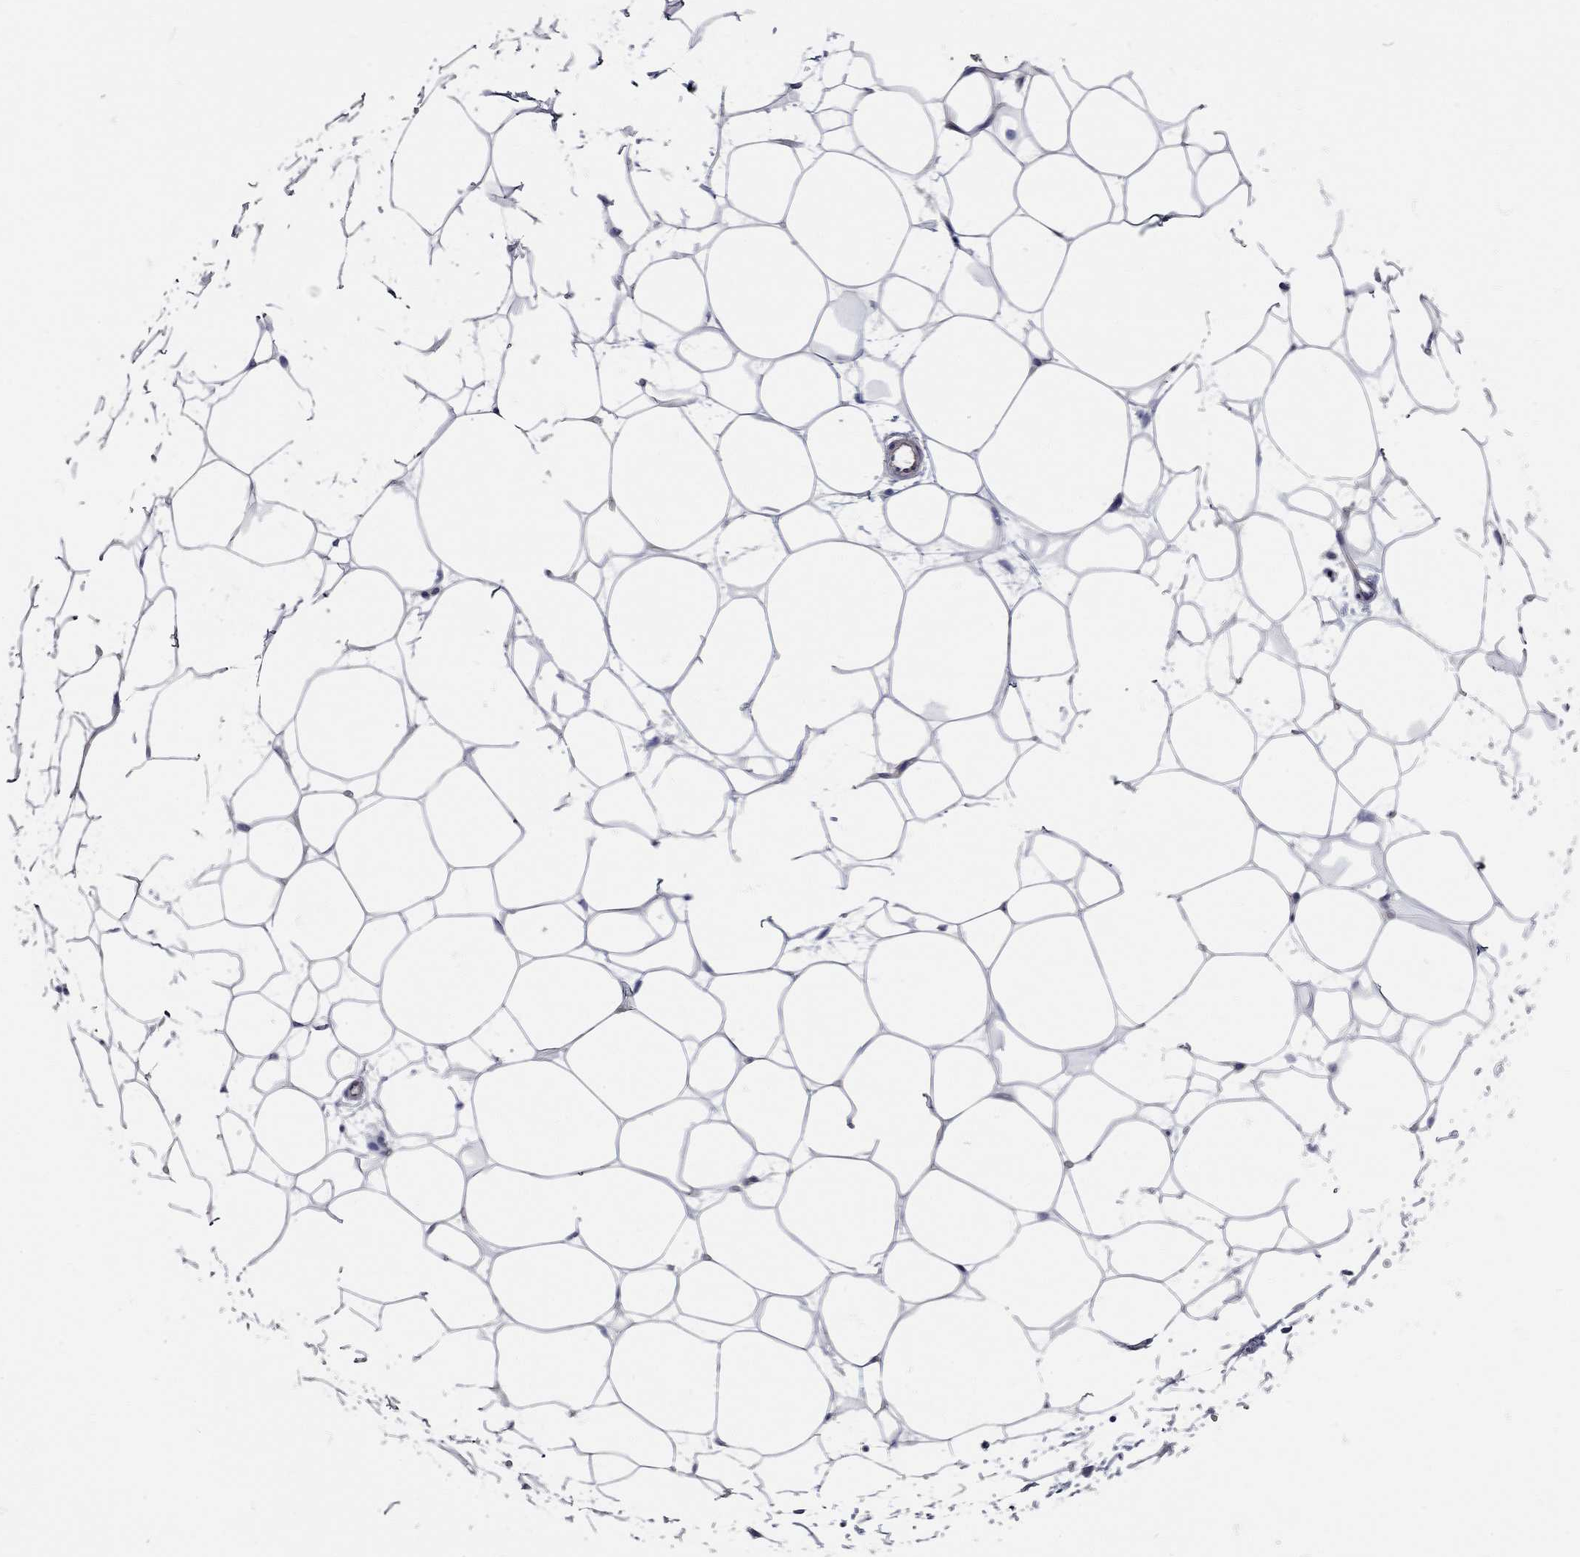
{"staining": {"intensity": "negative", "quantity": "none", "location": "none"}, "tissue": "breast", "cell_type": "Adipocytes", "image_type": "normal", "snomed": [{"axis": "morphology", "description": "Normal tissue, NOS"}, {"axis": "topography", "description": "Breast"}], "caption": "DAB immunohistochemical staining of benign human breast exhibits no significant expression in adipocytes.", "gene": "XAGE2", "patient": {"sex": "female", "age": 37}}